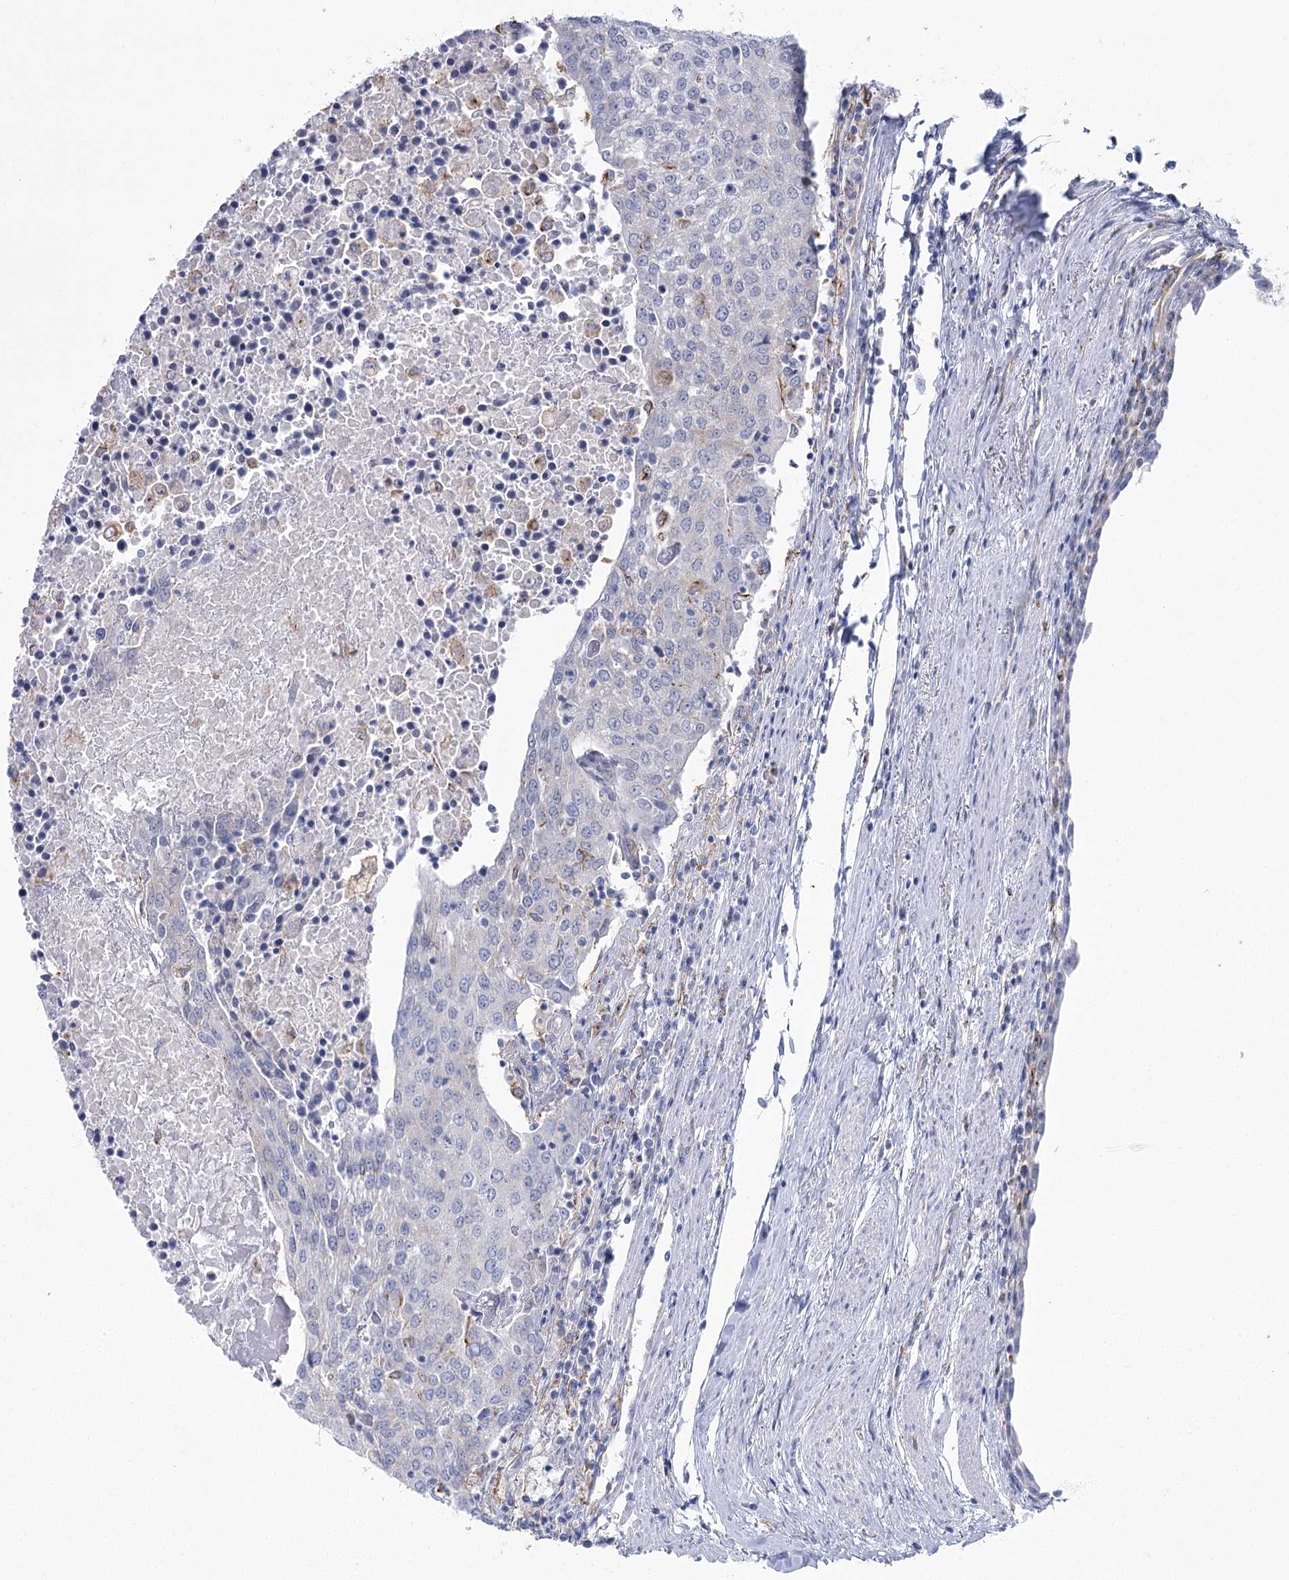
{"staining": {"intensity": "negative", "quantity": "none", "location": "none"}, "tissue": "urothelial cancer", "cell_type": "Tumor cells", "image_type": "cancer", "snomed": [{"axis": "morphology", "description": "Urothelial carcinoma, High grade"}, {"axis": "topography", "description": "Urinary bladder"}], "caption": "This is an immunohistochemistry (IHC) histopathology image of urothelial carcinoma (high-grade). There is no expression in tumor cells.", "gene": "CCDC88A", "patient": {"sex": "female", "age": 85}}